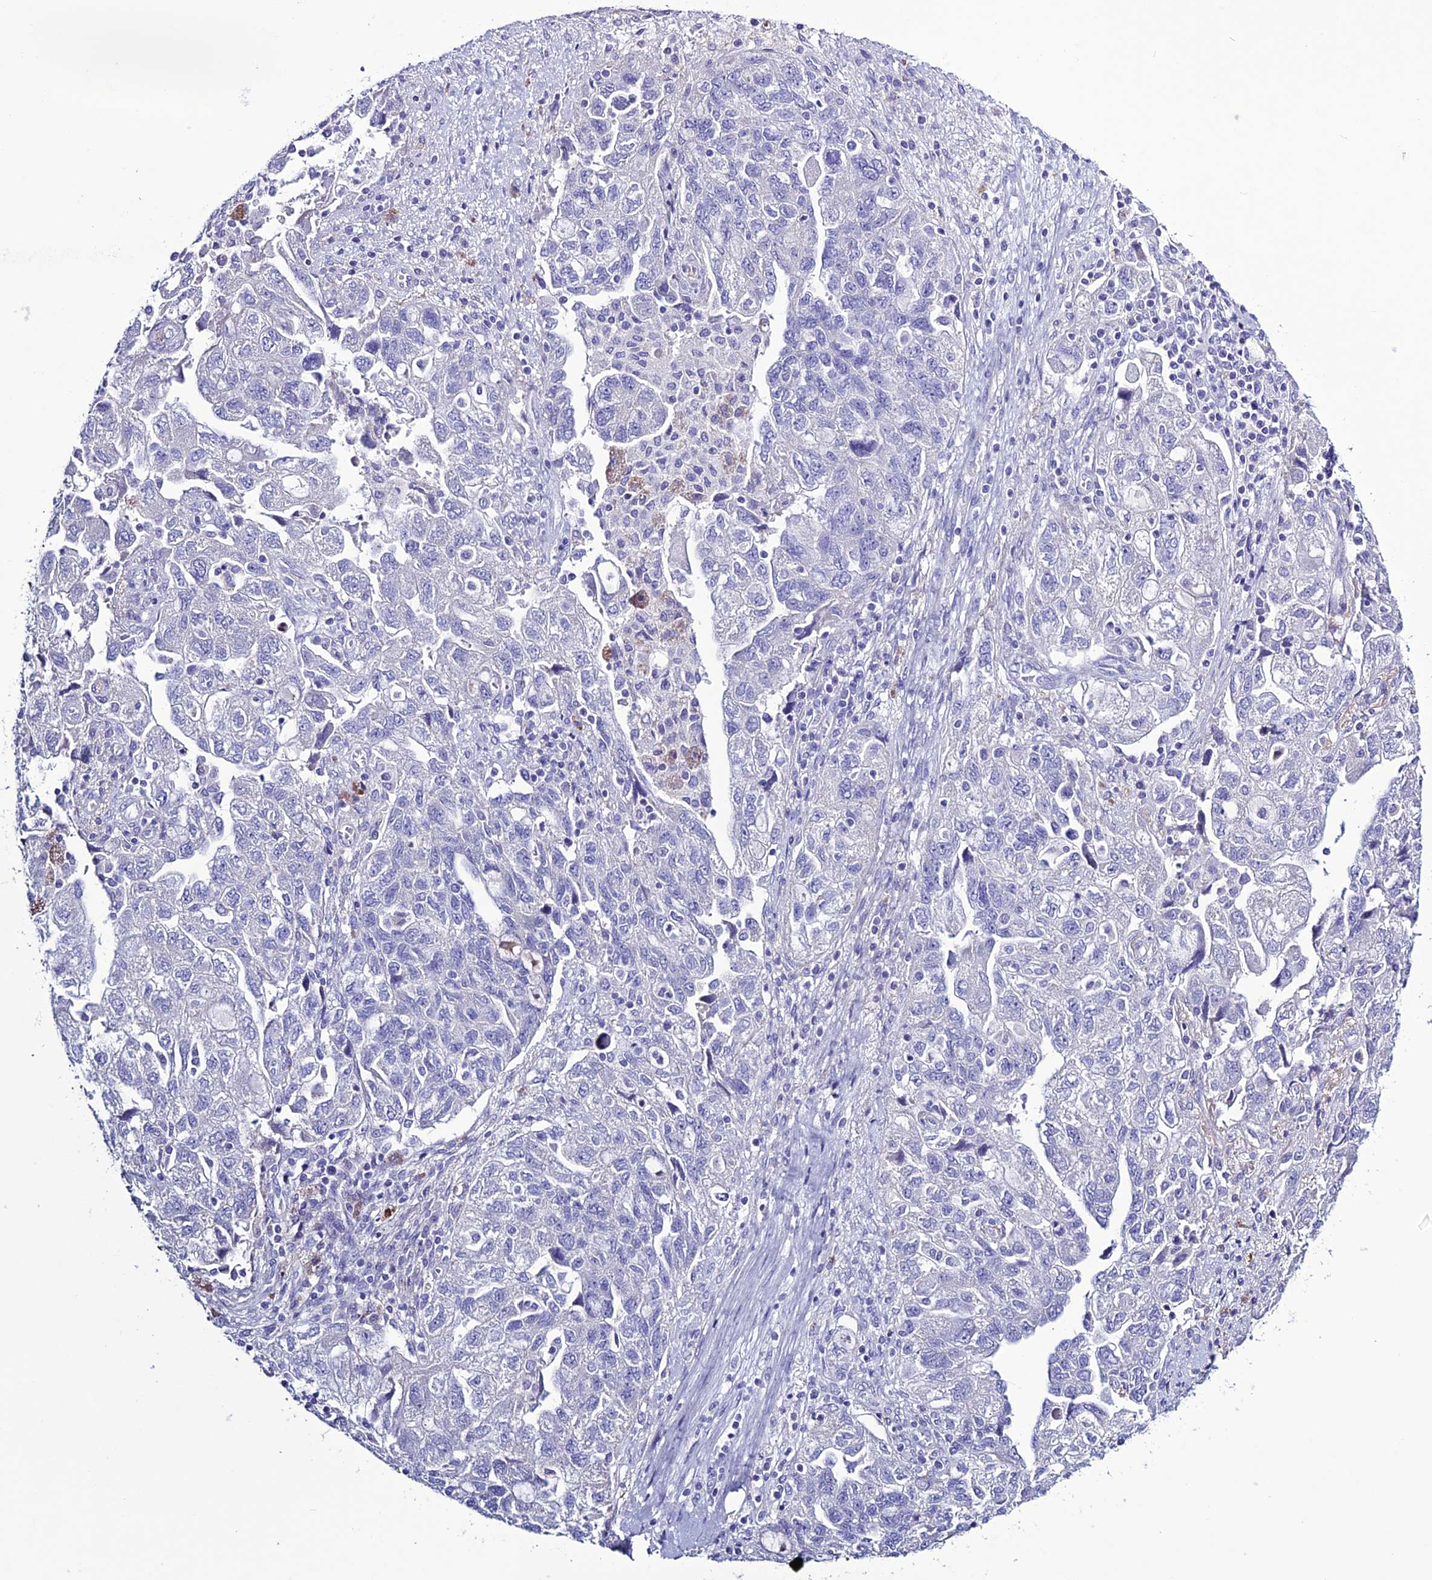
{"staining": {"intensity": "negative", "quantity": "none", "location": "none"}, "tissue": "ovarian cancer", "cell_type": "Tumor cells", "image_type": "cancer", "snomed": [{"axis": "morphology", "description": "Carcinoma, NOS"}, {"axis": "morphology", "description": "Cystadenocarcinoma, serous, NOS"}, {"axis": "topography", "description": "Ovary"}], "caption": "Protein analysis of serous cystadenocarcinoma (ovarian) reveals no significant expression in tumor cells.", "gene": "CLEC2L", "patient": {"sex": "female", "age": 69}}